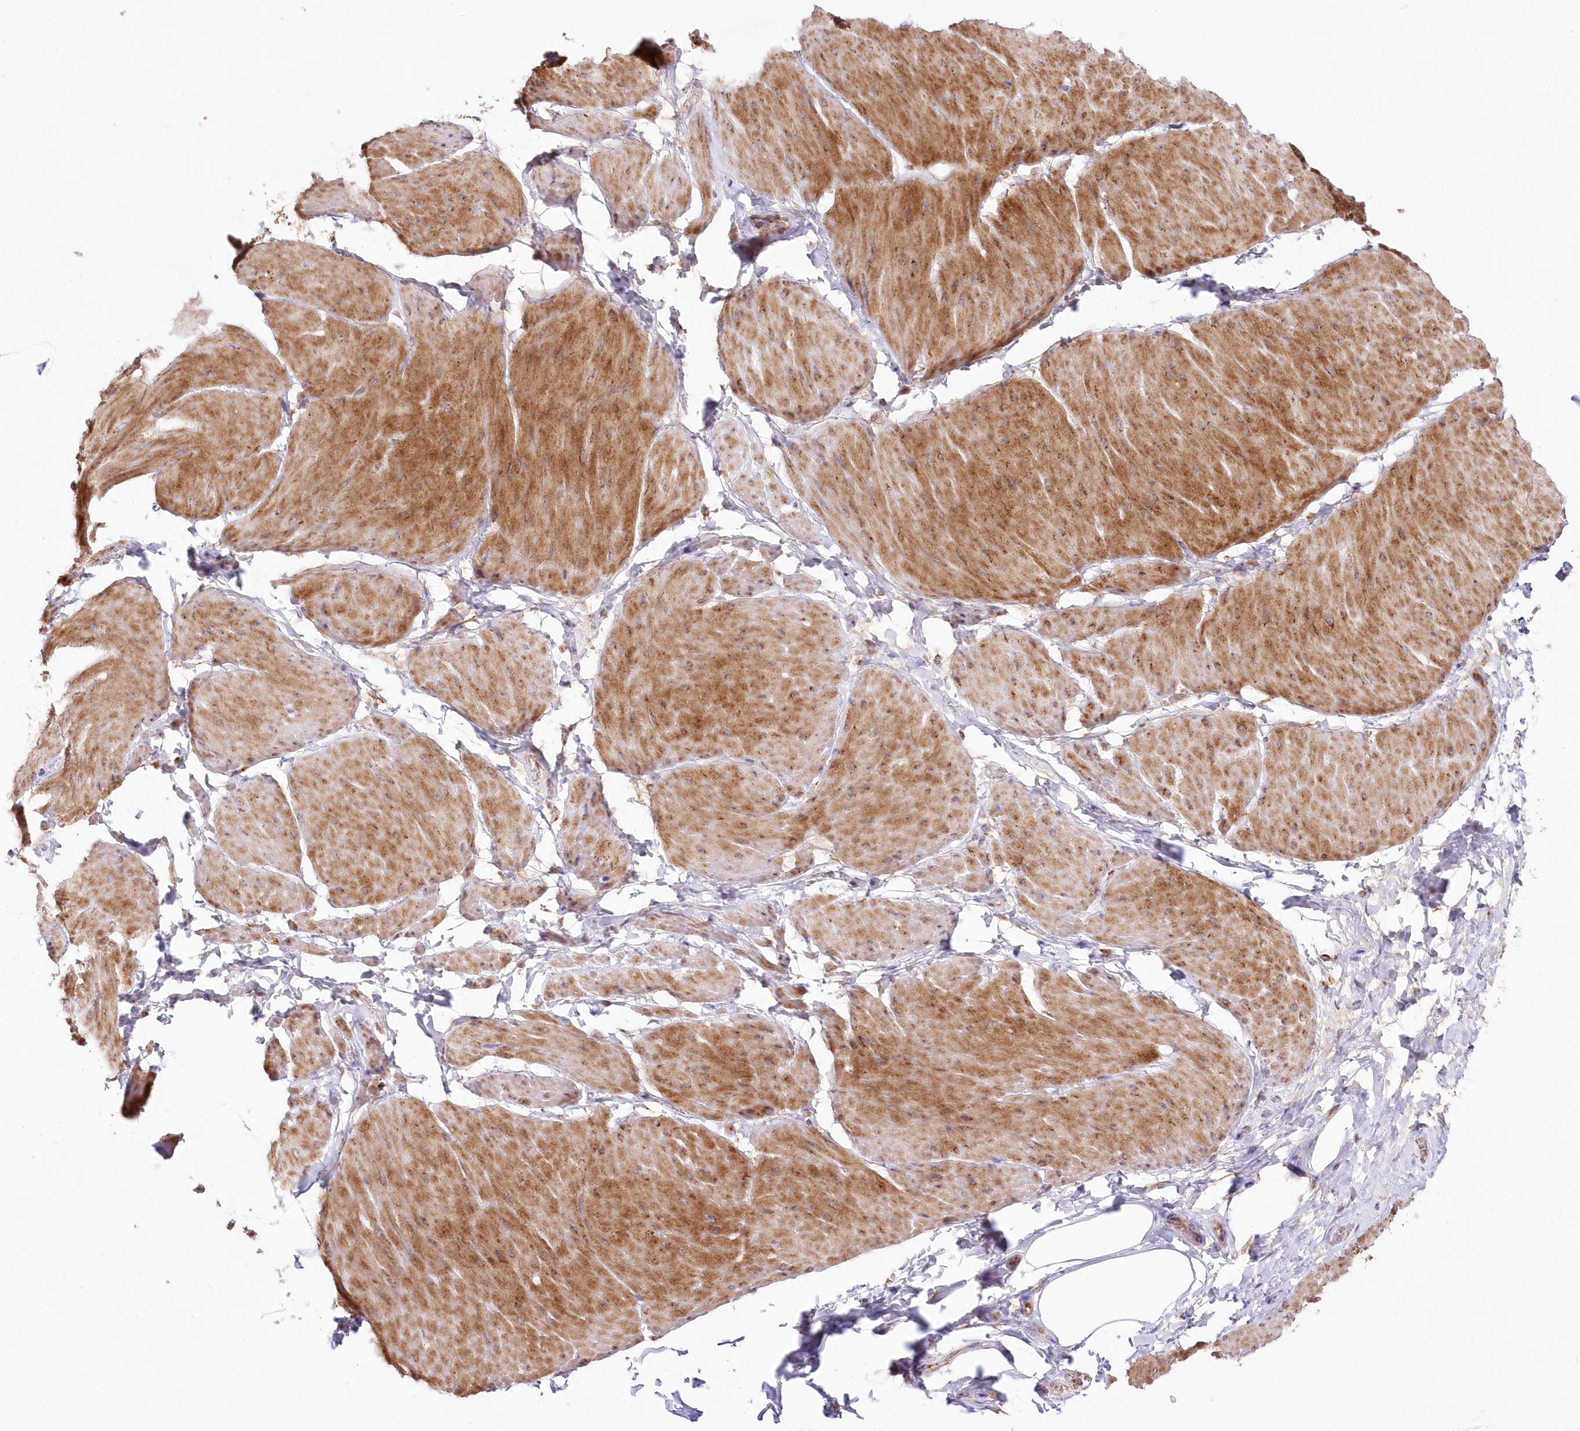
{"staining": {"intensity": "moderate", "quantity": "25%-75%", "location": "cytoplasmic/membranous"}, "tissue": "smooth muscle", "cell_type": "Smooth muscle cells", "image_type": "normal", "snomed": [{"axis": "morphology", "description": "Urothelial carcinoma, High grade"}, {"axis": "topography", "description": "Urinary bladder"}], "caption": "Smooth muscle cells reveal medium levels of moderate cytoplasmic/membranous positivity in approximately 25%-75% of cells in benign smooth muscle. The staining was performed using DAB, with brown indicating positive protein expression. Nuclei are stained blue with hematoxylin.", "gene": "DNA2", "patient": {"sex": "male", "age": 46}}